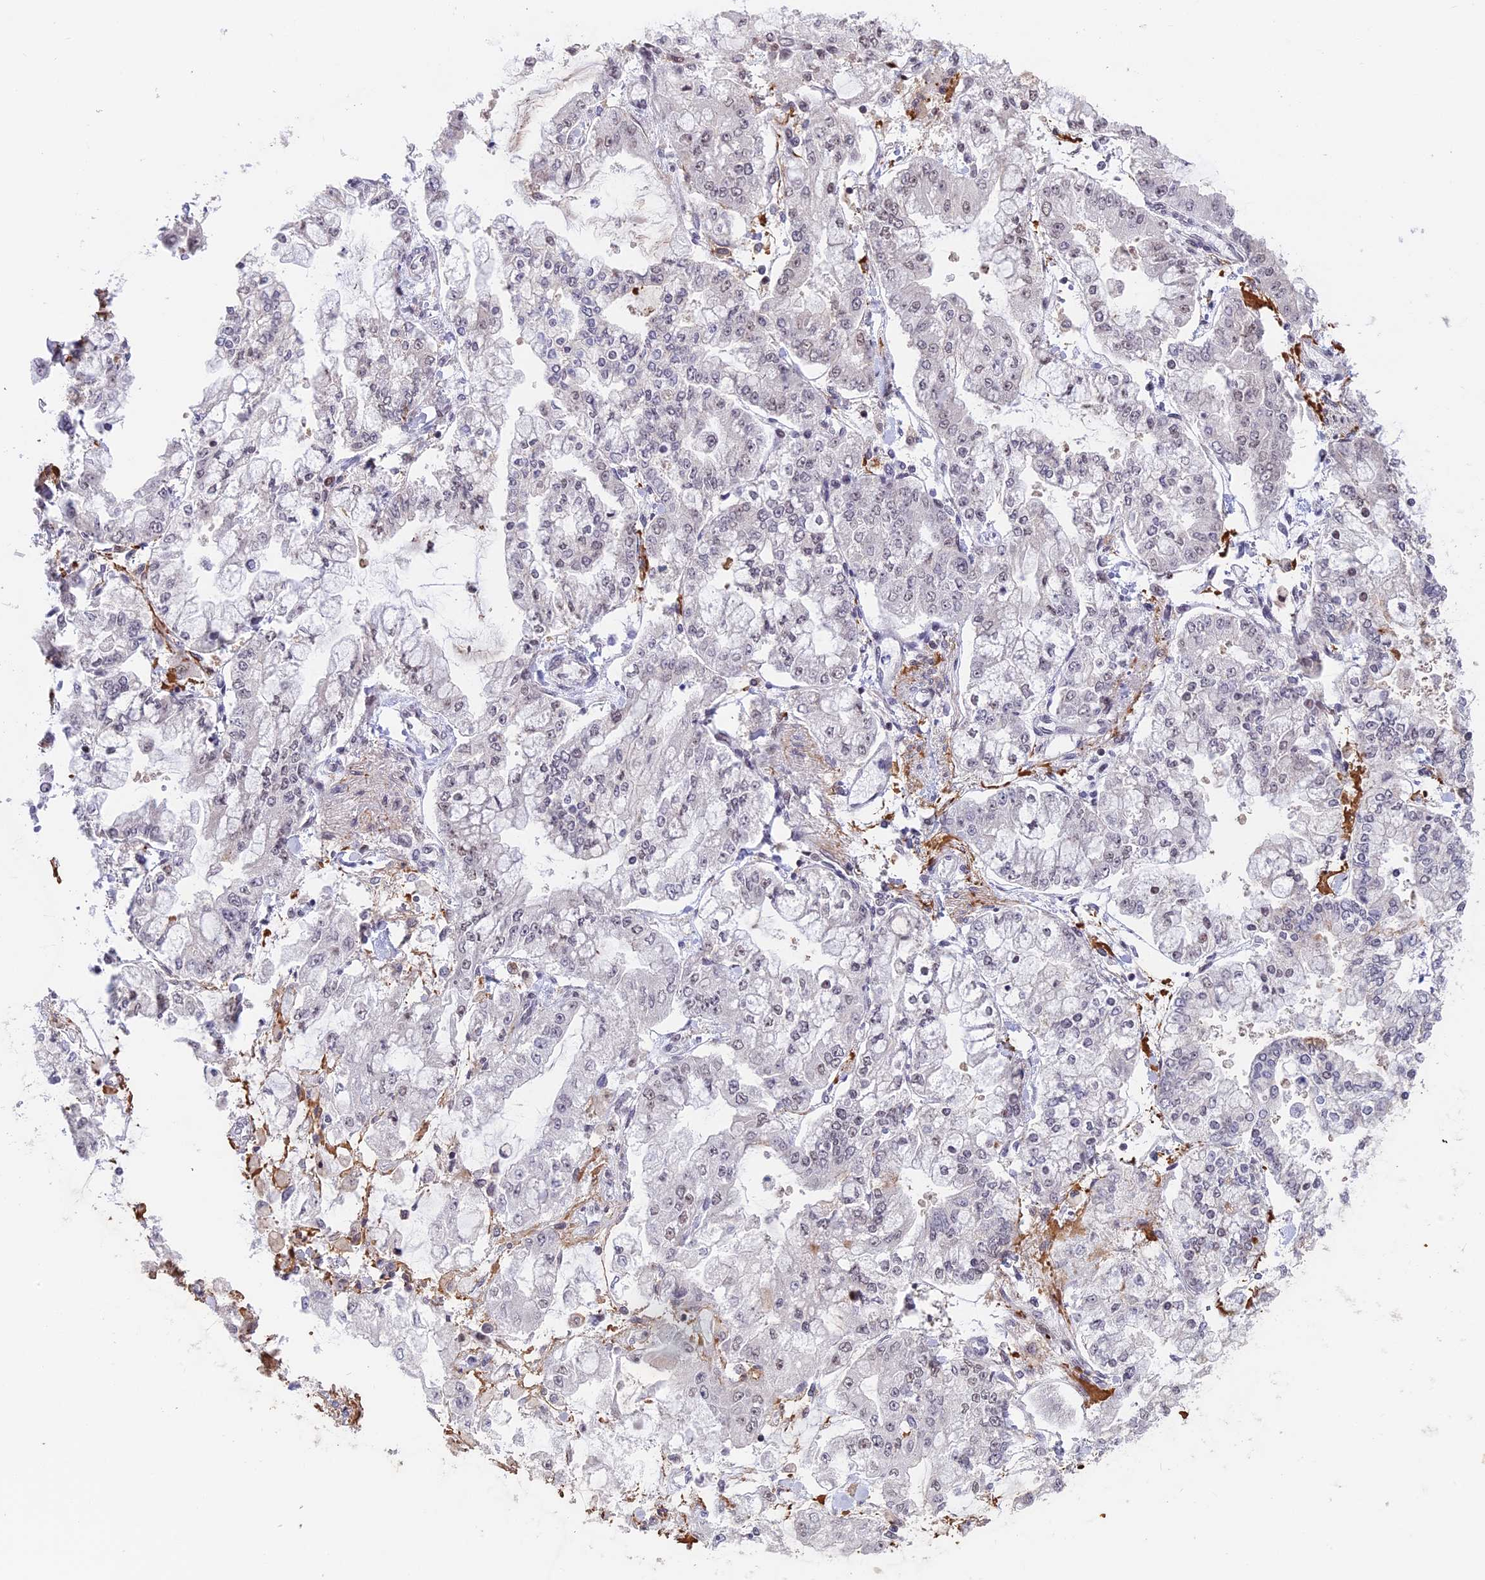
{"staining": {"intensity": "negative", "quantity": "none", "location": "none"}, "tissue": "stomach cancer", "cell_type": "Tumor cells", "image_type": "cancer", "snomed": [{"axis": "morphology", "description": "Normal tissue, NOS"}, {"axis": "morphology", "description": "Adenocarcinoma, NOS"}, {"axis": "topography", "description": "Stomach, upper"}, {"axis": "topography", "description": "Stomach"}], "caption": "IHC micrograph of human adenocarcinoma (stomach) stained for a protein (brown), which reveals no positivity in tumor cells.", "gene": "POLR2C", "patient": {"sex": "male", "age": 76}}